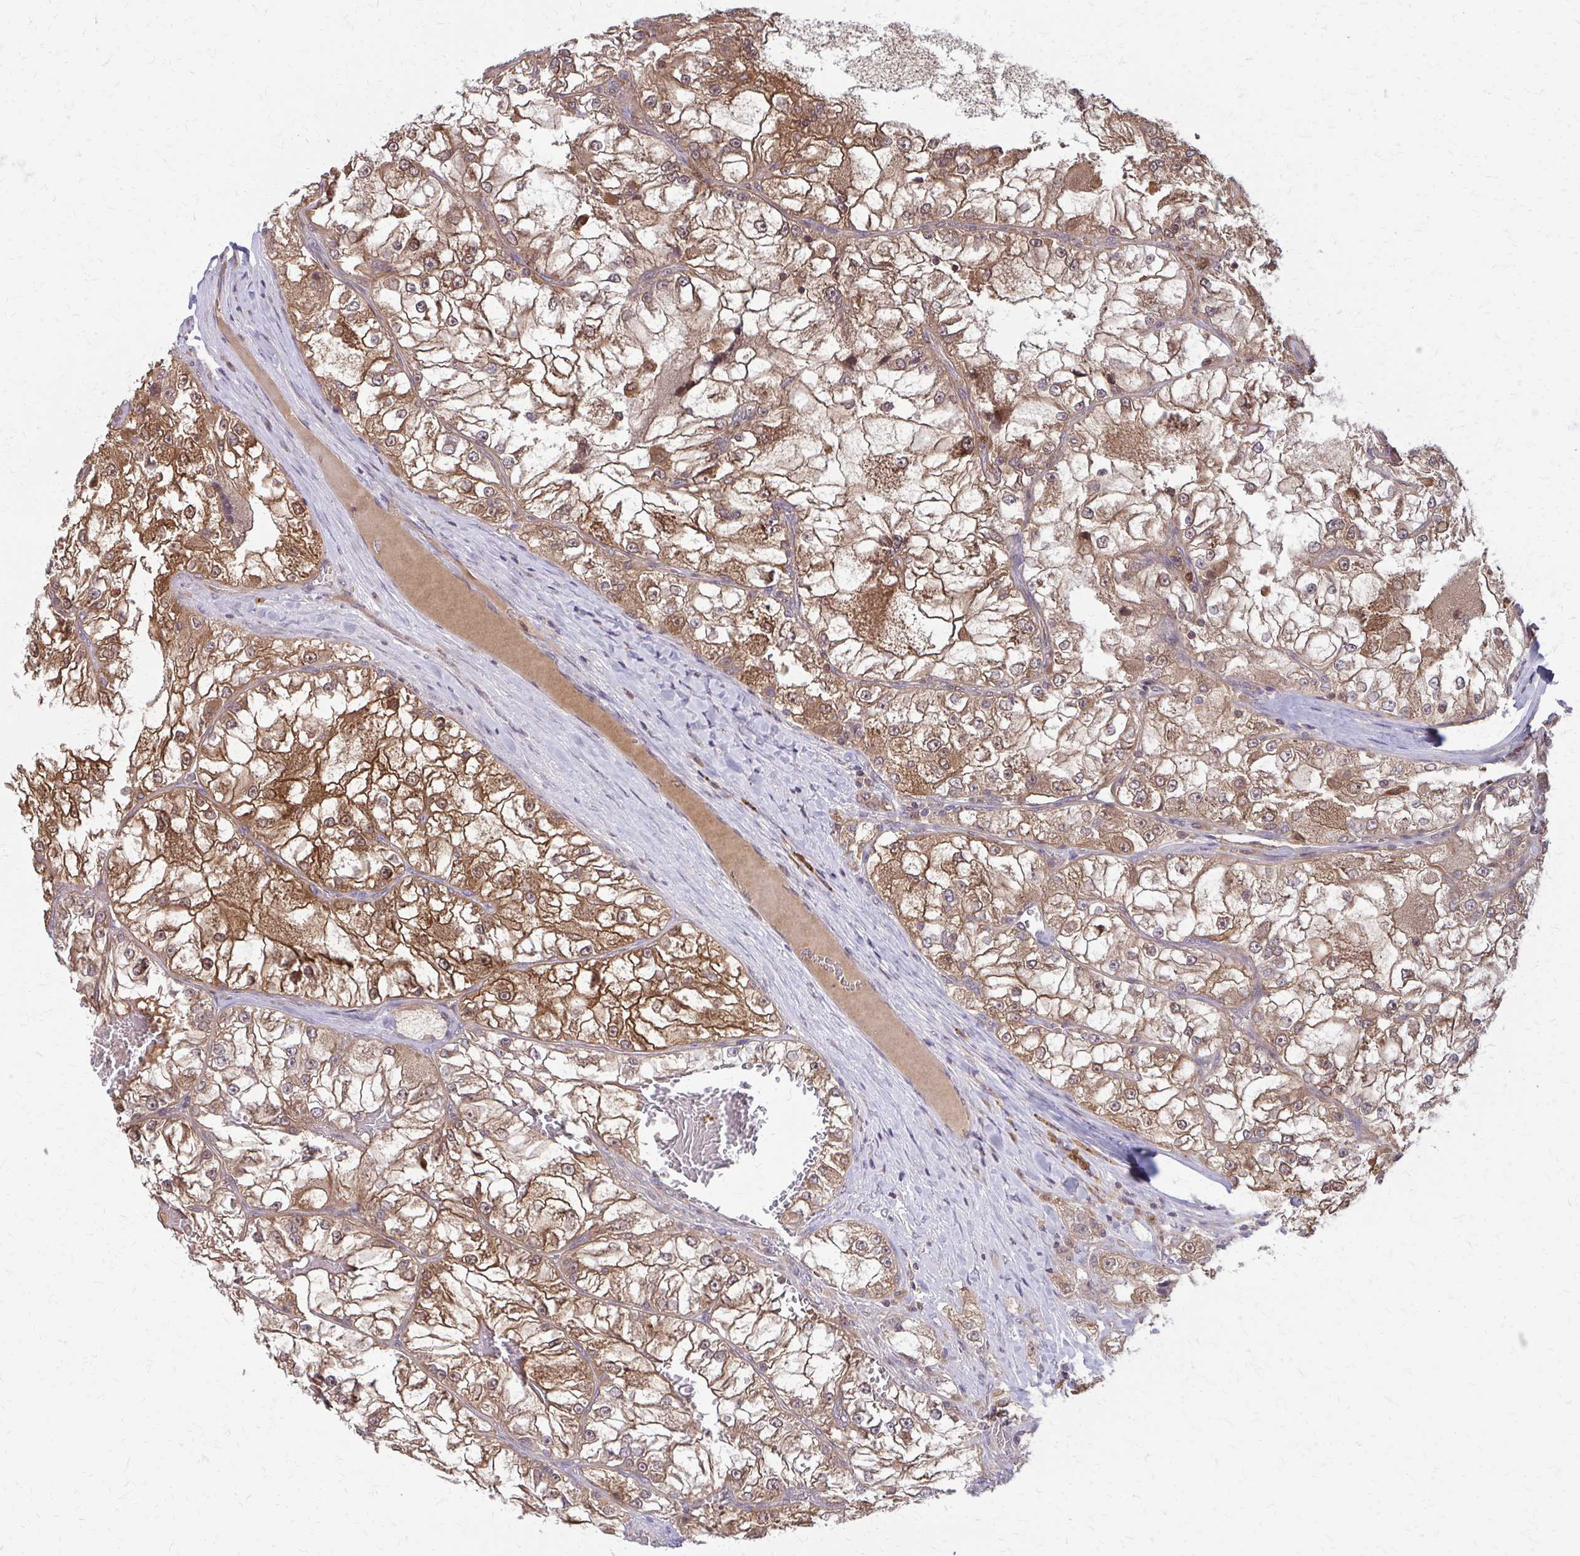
{"staining": {"intensity": "strong", "quantity": ">75%", "location": "cytoplasmic/membranous"}, "tissue": "renal cancer", "cell_type": "Tumor cells", "image_type": "cancer", "snomed": [{"axis": "morphology", "description": "Adenocarcinoma, NOS"}, {"axis": "topography", "description": "Kidney"}], "caption": "Protein staining of adenocarcinoma (renal) tissue exhibits strong cytoplasmic/membranous positivity in about >75% of tumor cells.", "gene": "DBI", "patient": {"sex": "female", "age": 72}}